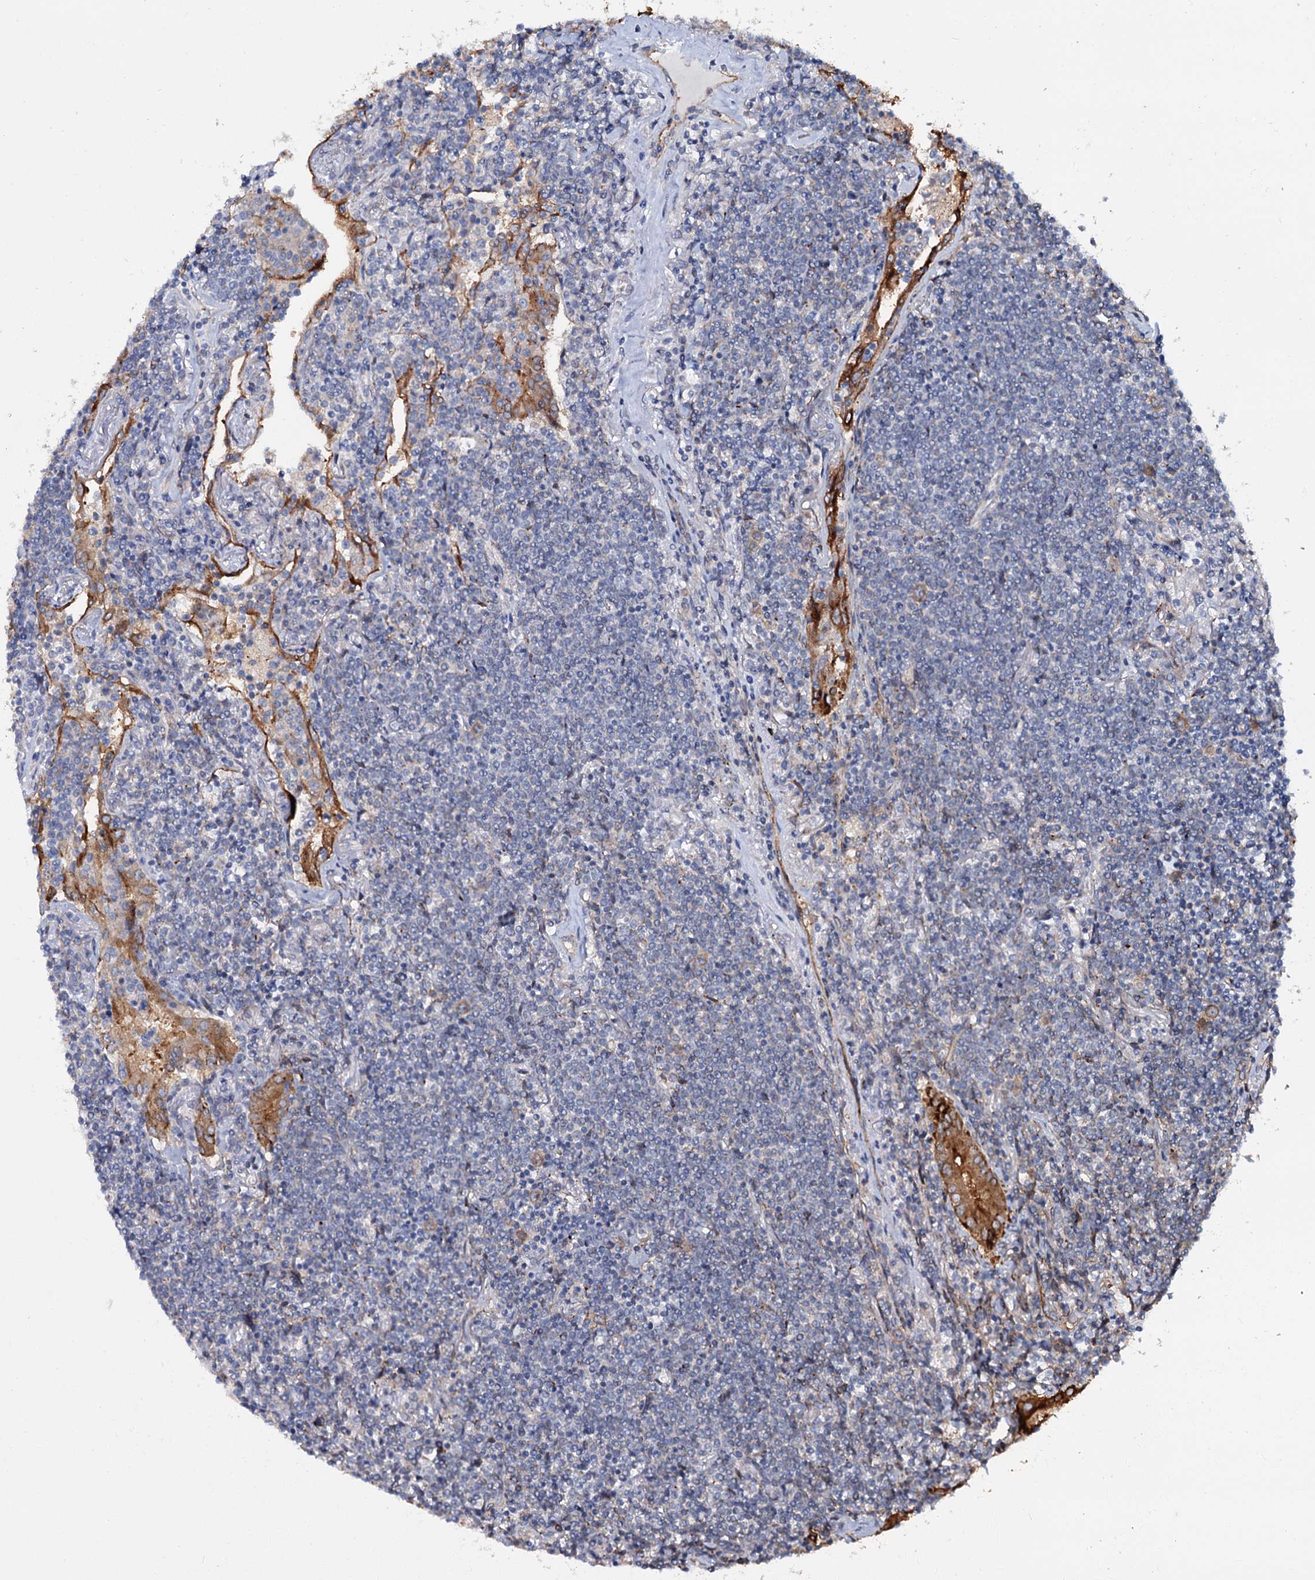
{"staining": {"intensity": "negative", "quantity": "none", "location": "none"}, "tissue": "lymphoma", "cell_type": "Tumor cells", "image_type": "cancer", "snomed": [{"axis": "morphology", "description": "Malignant lymphoma, non-Hodgkin's type, Low grade"}, {"axis": "topography", "description": "Lung"}], "caption": "Immunohistochemistry (IHC) of human low-grade malignant lymphoma, non-Hodgkin's type demonstrates no staining in tumor cells.", "gene": "PTDSS2", "patient": {"sex": "female", "age": 71}}